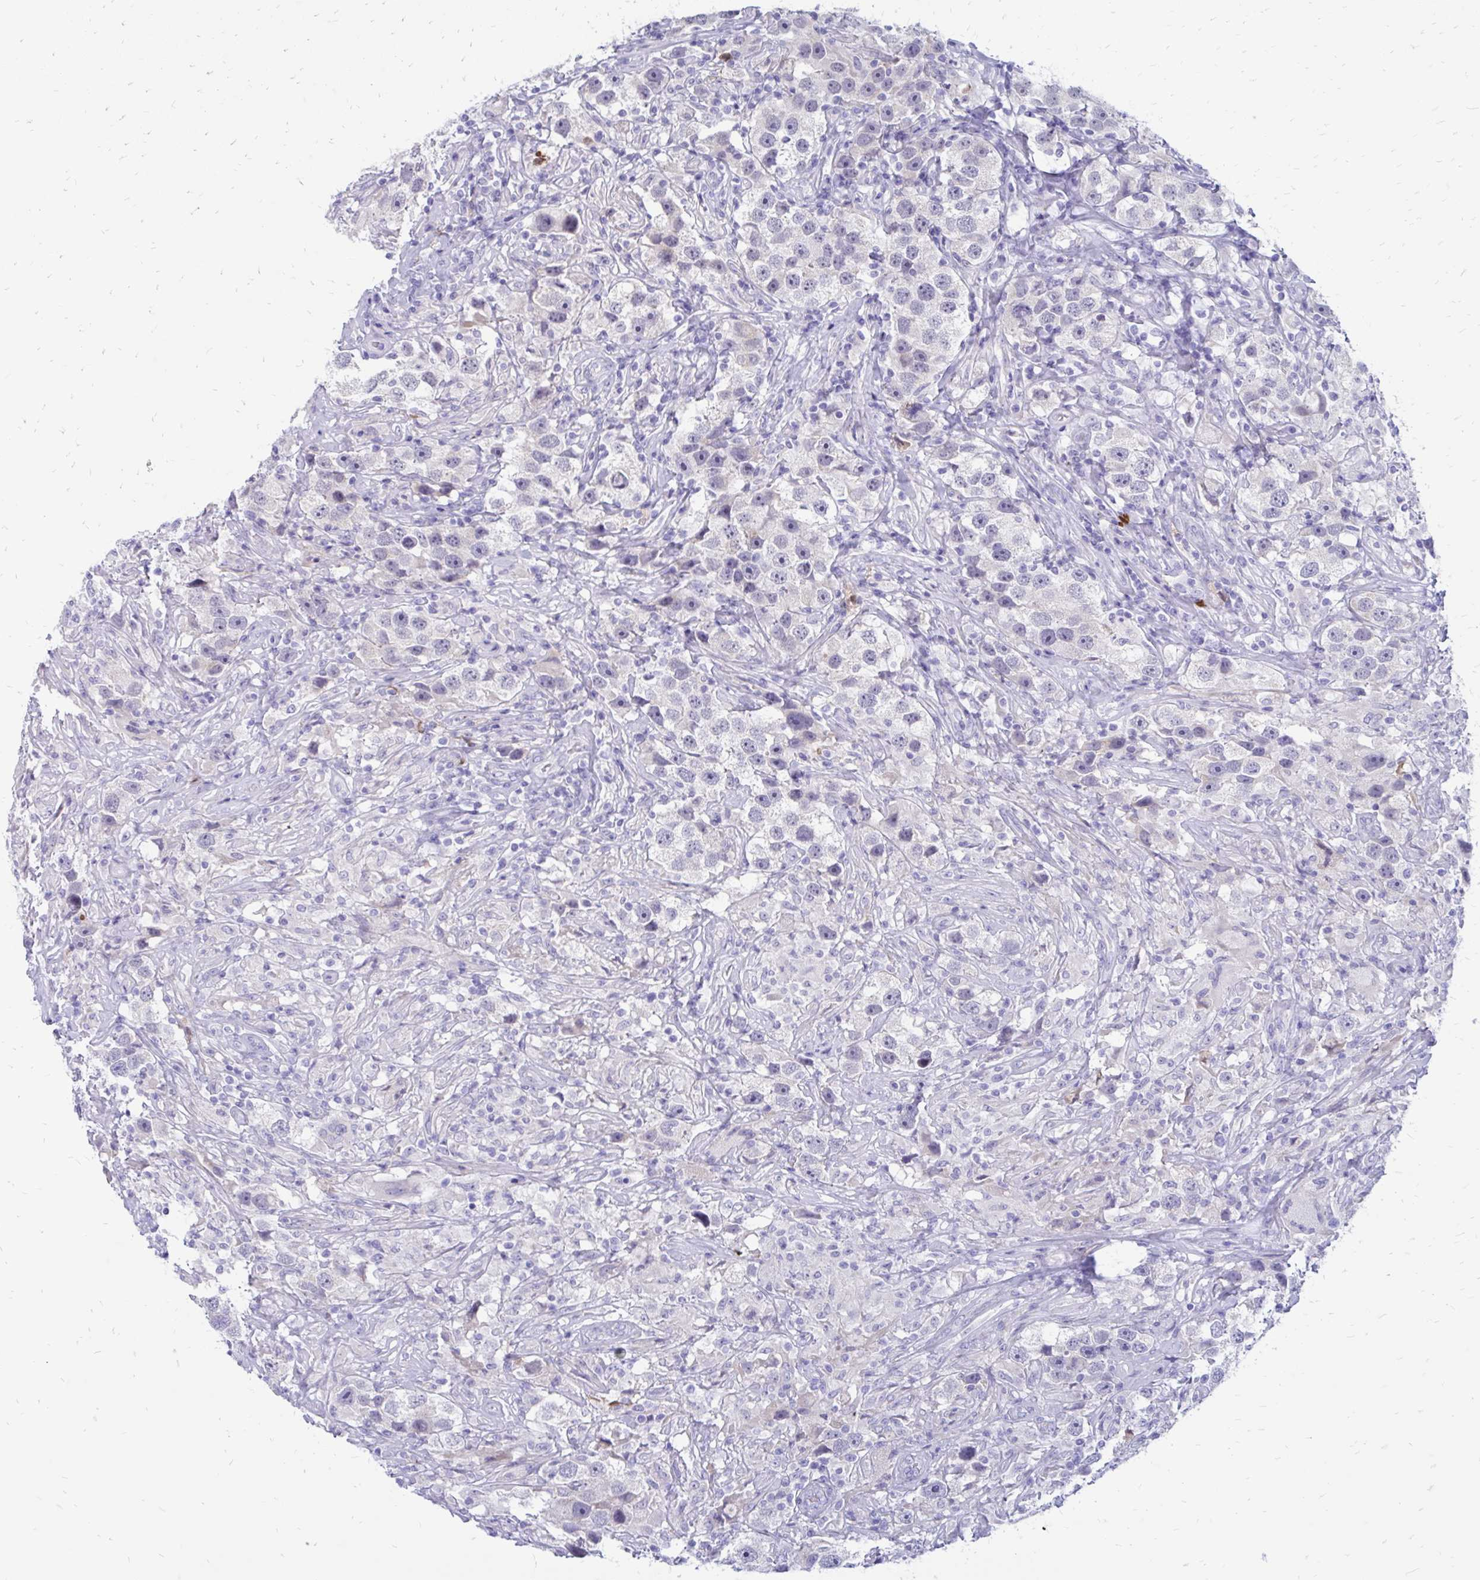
{"staining": {"intensity": "negative", "quantity": "none", "location": "none"}, "tissue": "testis cancer", "cell_type": "Tumor cells", "image_type": "cancer", "snomed": [{"axis": "morphology", "description": "Seminoma, NOS"}, {"axis": "topography", "description": "Testis"}], "caption": "Immunohistochemical staining of human testis seminoma demonstrates no significant expression in tumor cells.", "gene": "IGSF5", "patient": {"sex": "male", "age": 49}}